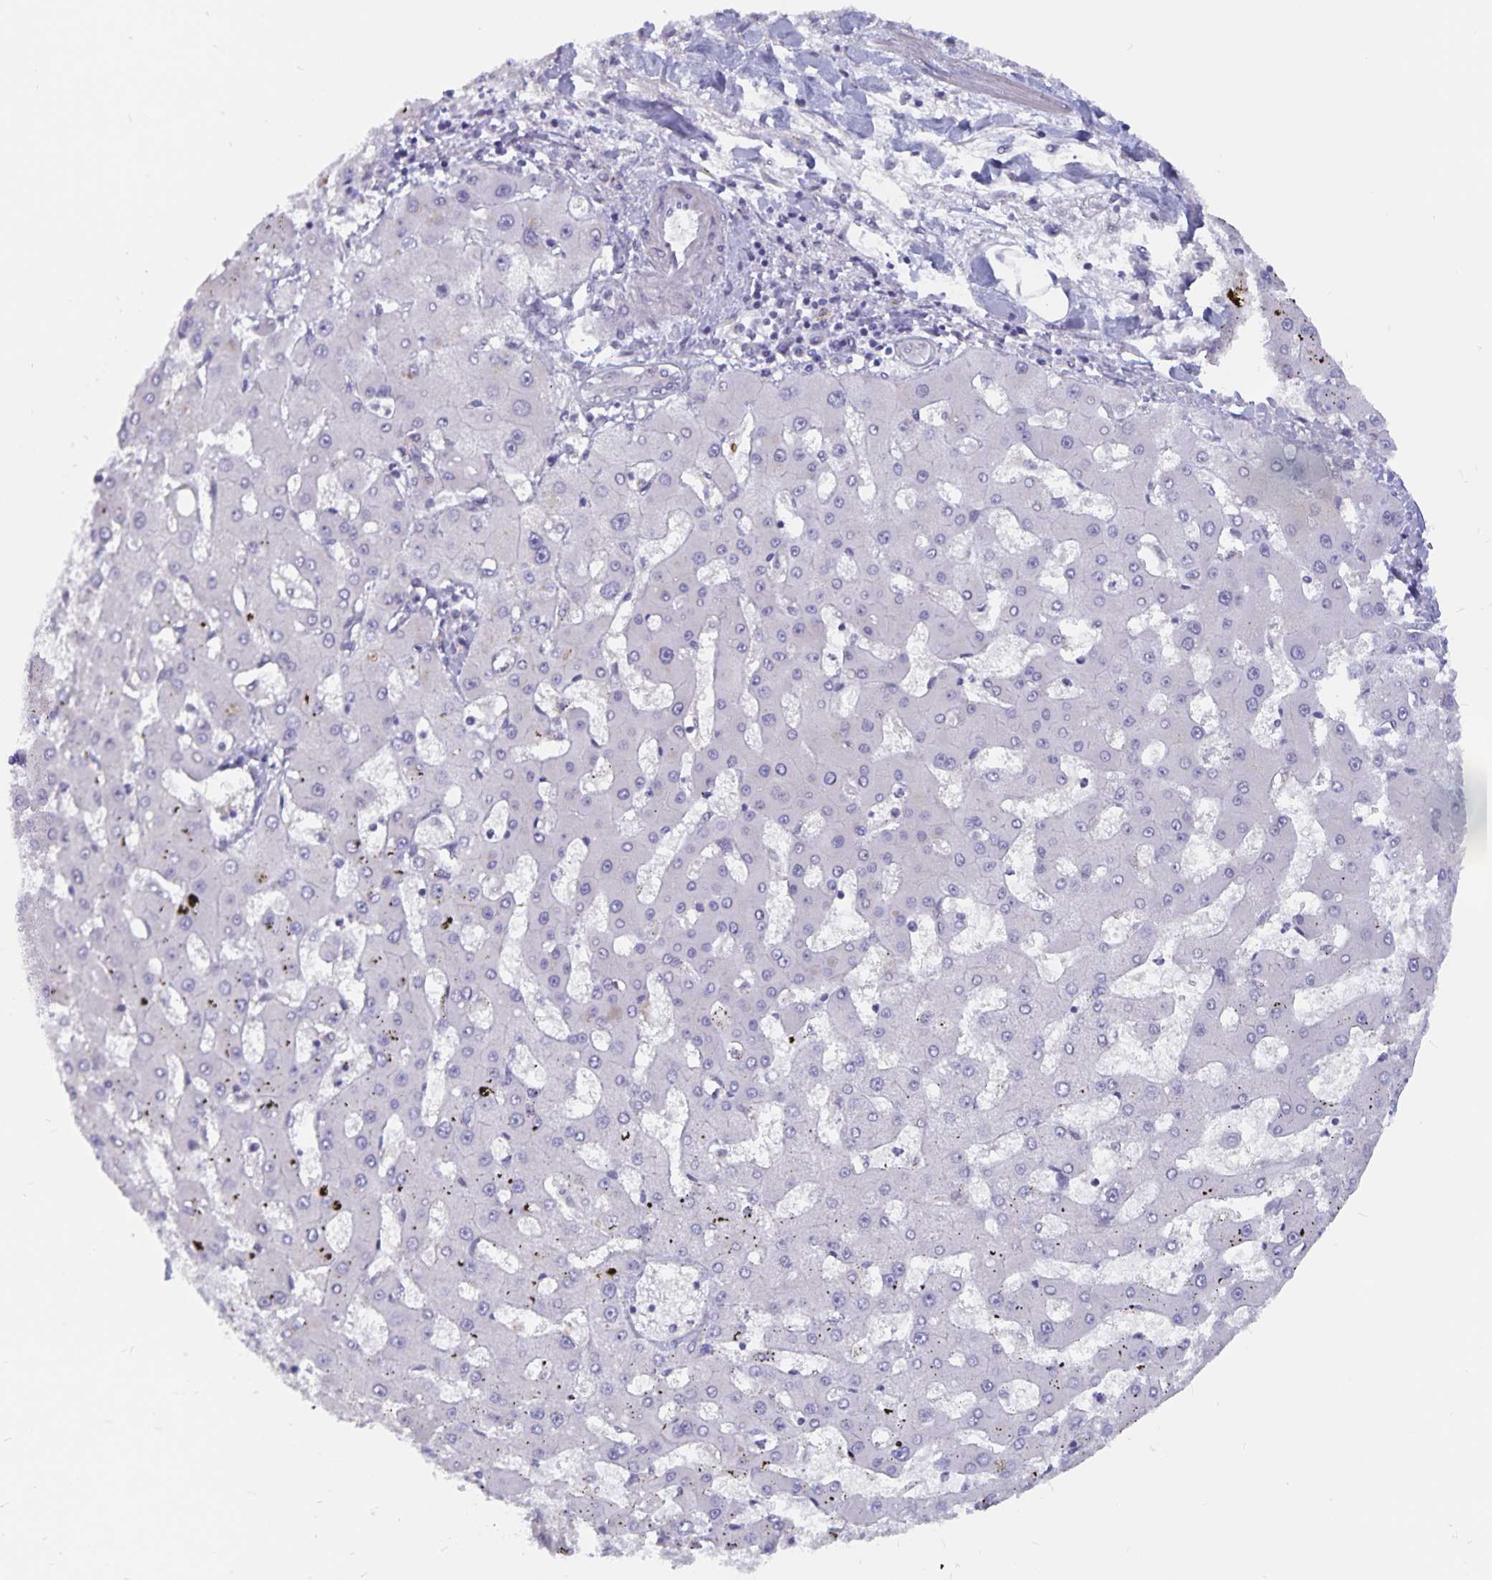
{"staining": {"intensity": "negative", "quantity": "none", "location": "none"}, "tissue": "liver cancer", "cell_type": "Tumor cells", "image_type": "cancer", "snomed": [{"axis": "morphology", "description": "Carcinoma, Hepatocellular, NOS"}, {"axis": "topography", "description": "Liver"}], "caption": "There is no significant expression in tumor cells of liver cancer (hepatocellular carcinoma). (IHC, brightfield microscopy, high magnification).", "gene": "BAG6", "patient": {"sex": "male", "age": 67}}